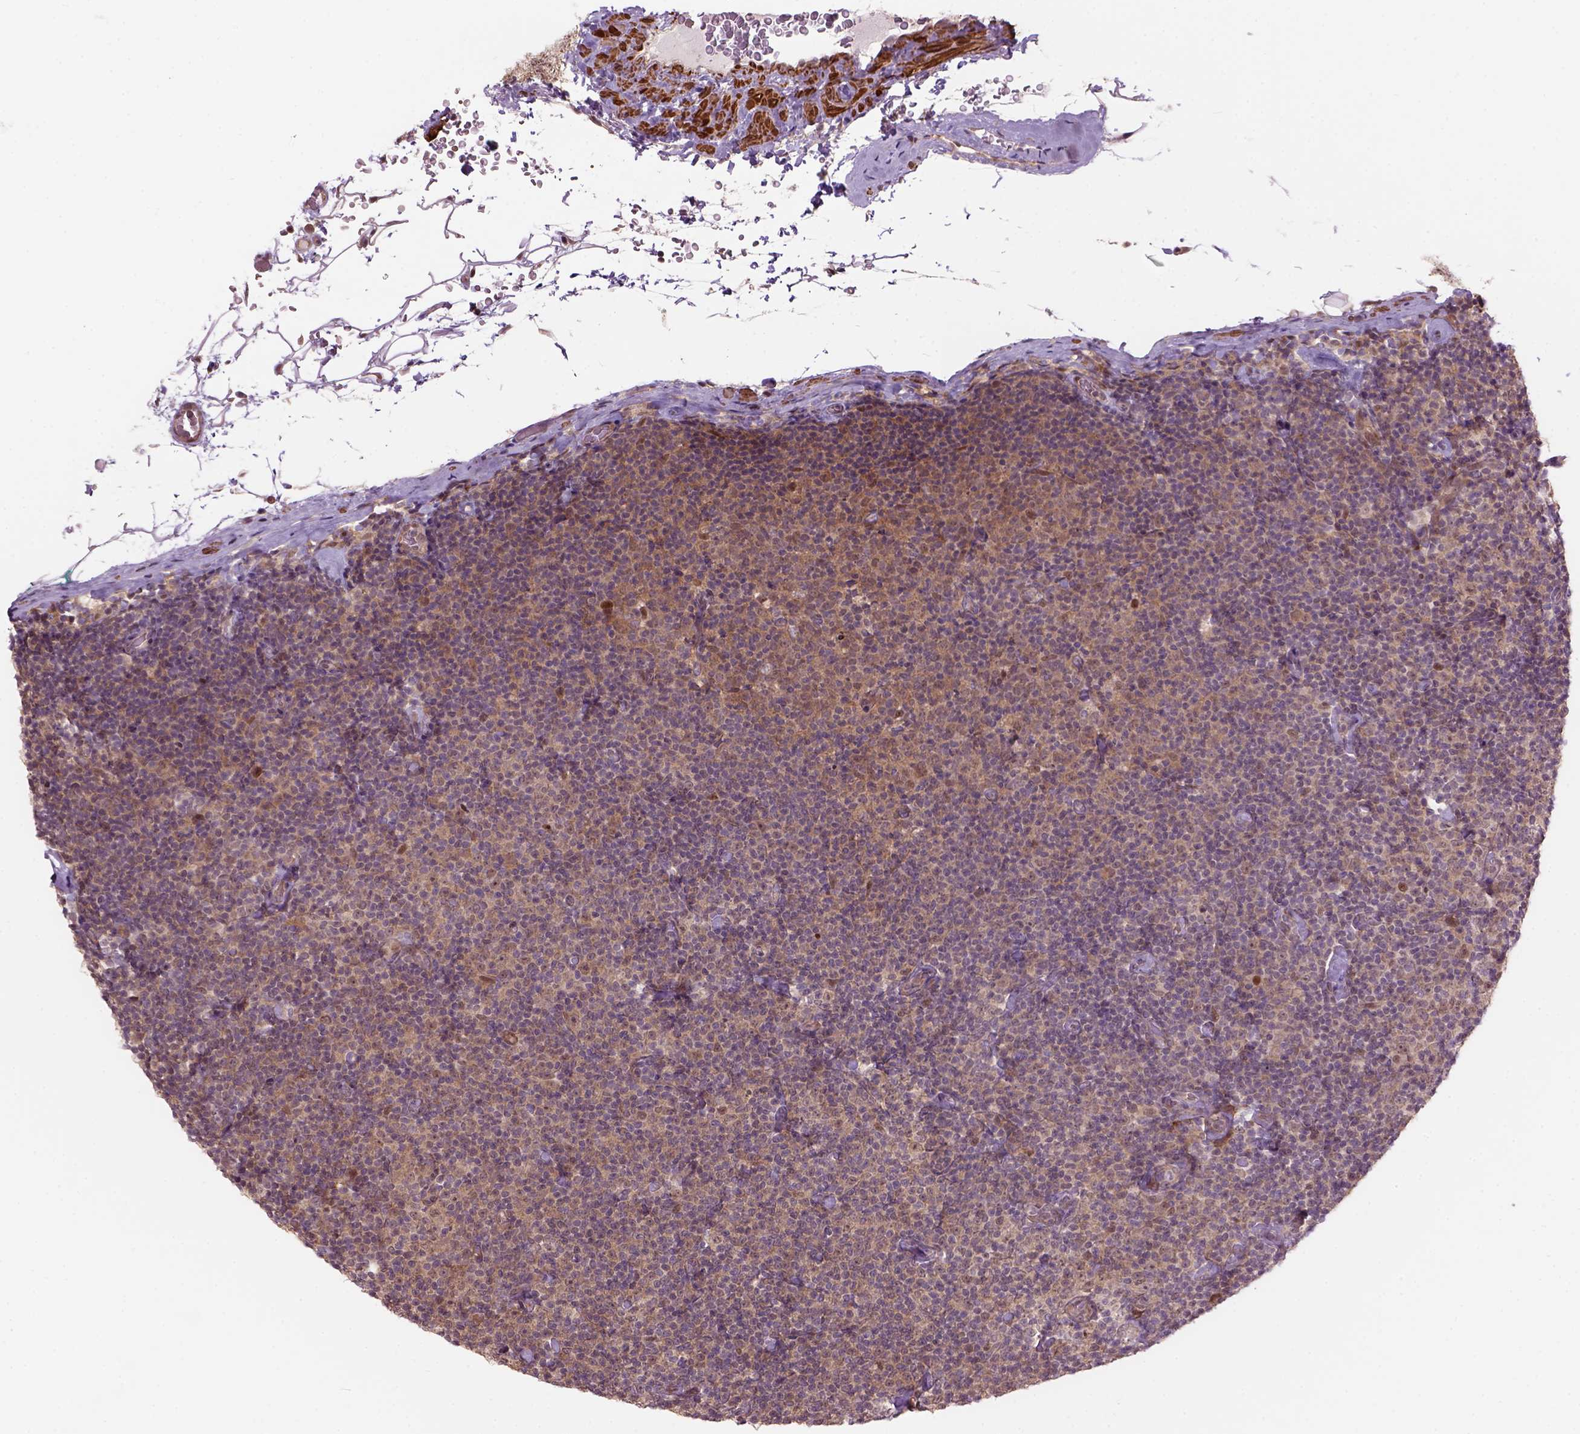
{"staining": {"intensity": "moderate", "quantity": "<25%", "location": "cytoplasmic/membranous,nuclear"}, "tissue": "lymphoma", "cell_type": "Tumor cells", "image_type": "cancer", "snomed": [{"axis": "morphology", "description": "Malignant lymphoma, non-Hodgkin's type, Low grade"}, {"axis": "topography", "description": "Lymph node"}], "caption": "High-magnification brightfield microscopy of lymphoma stained with DAB (3,3'-diaminobenzidine) (brown) and counterstained with hematoxylin (blue). tumor cells exhibit moderate cytoplasmic/membranous and nuclear staining is appreciated in about<25% of cells.", "gene": "PSMD11", "patient": {"sex": "male", "age": 81}}